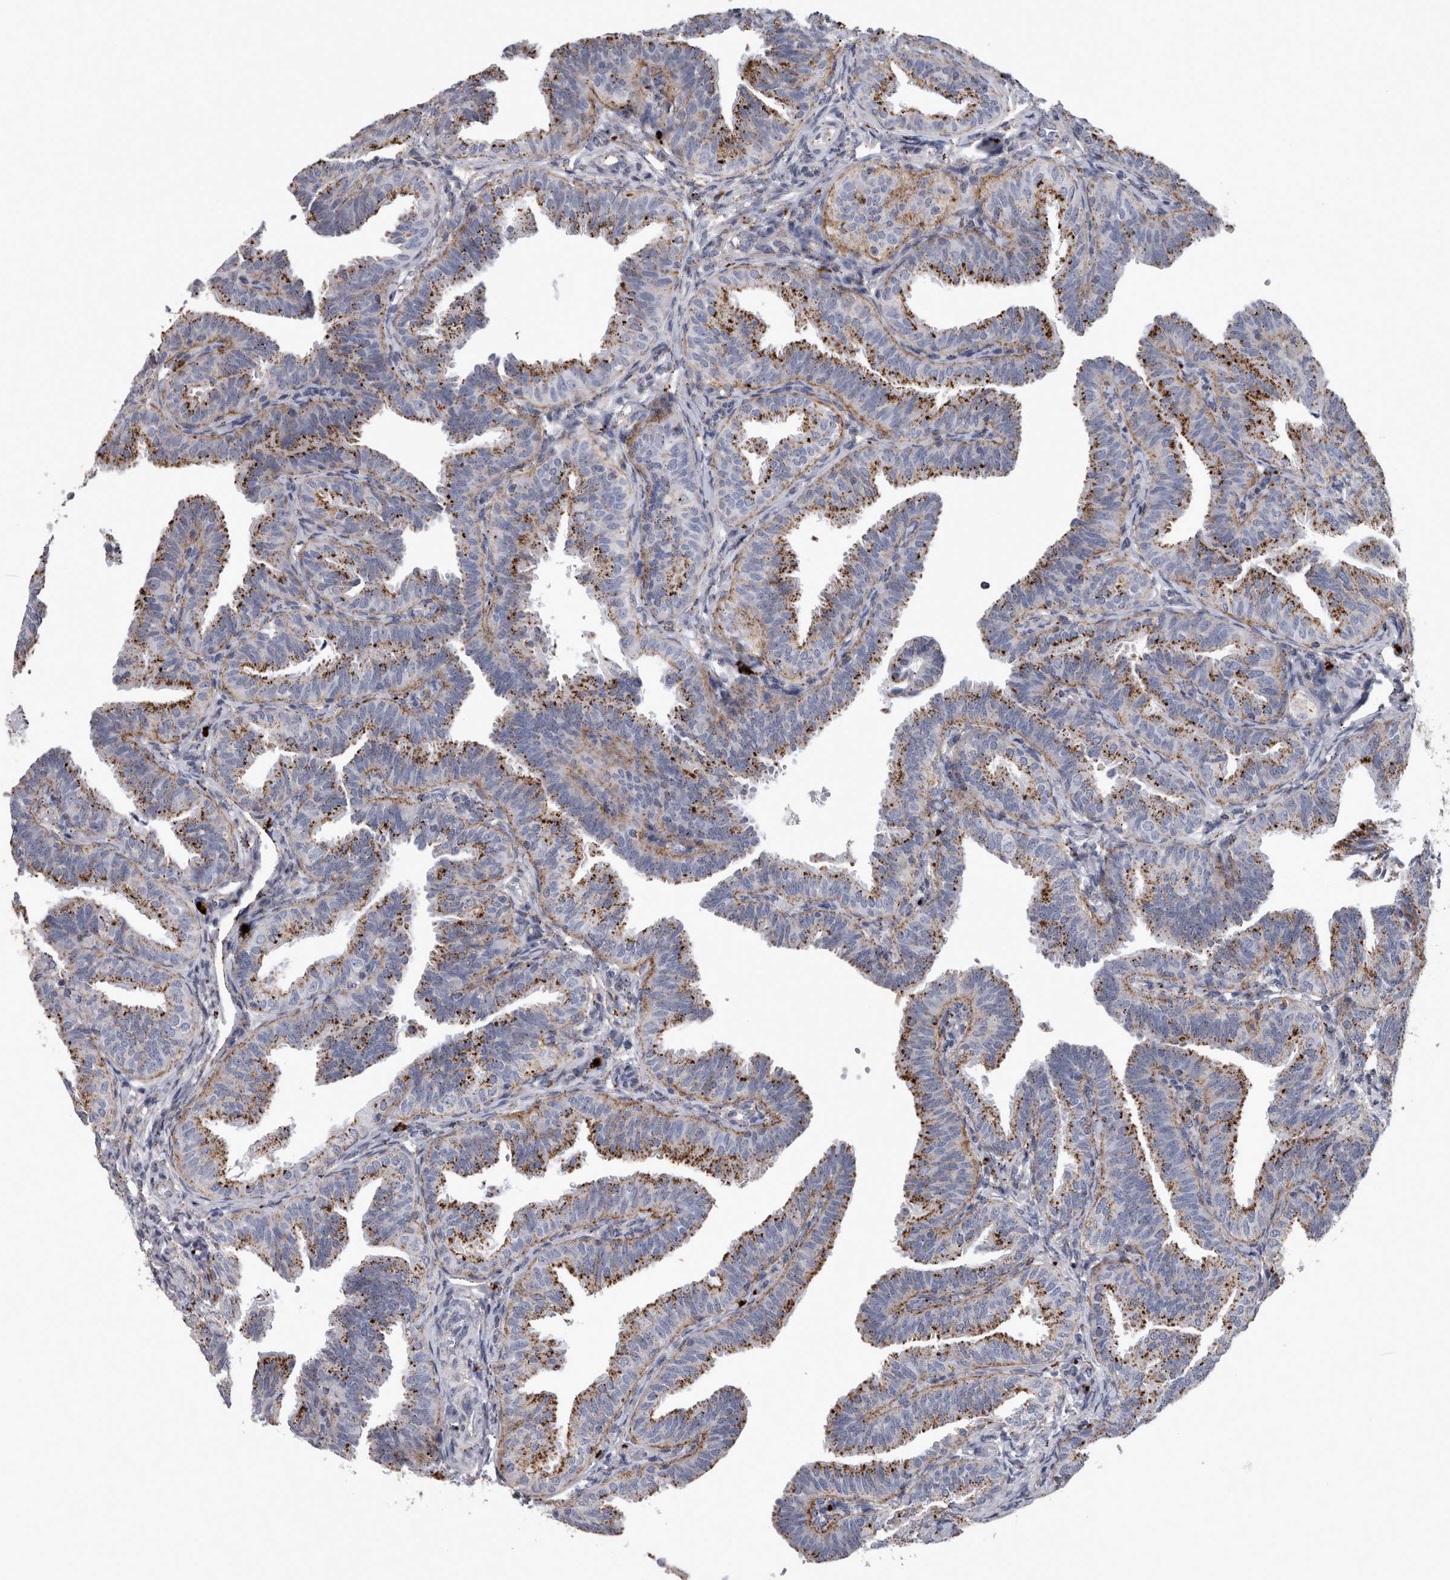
{"staining": {"intensity": "moderate", "quantity": ">75%", "location": "cytoplasmic/membranous"}, "tissue": "fallopian tube", "cell_type": "Glandular cells", "image_type": "normal", "snomed": [{"axis": "morphology", "description": "Normal tissue, NOS"}, {"axis": "topography", "description": "Fallopian tube"}], "caption": "Fallopian tube stained for a protein shows moderate cytoplasmic/membranous positivity in glandular cells. (brown staining indicates protein expression, while blue staining denotes nuclei).", "gene": "DPP7", "patient": {"sex": "female", "age": 35}}